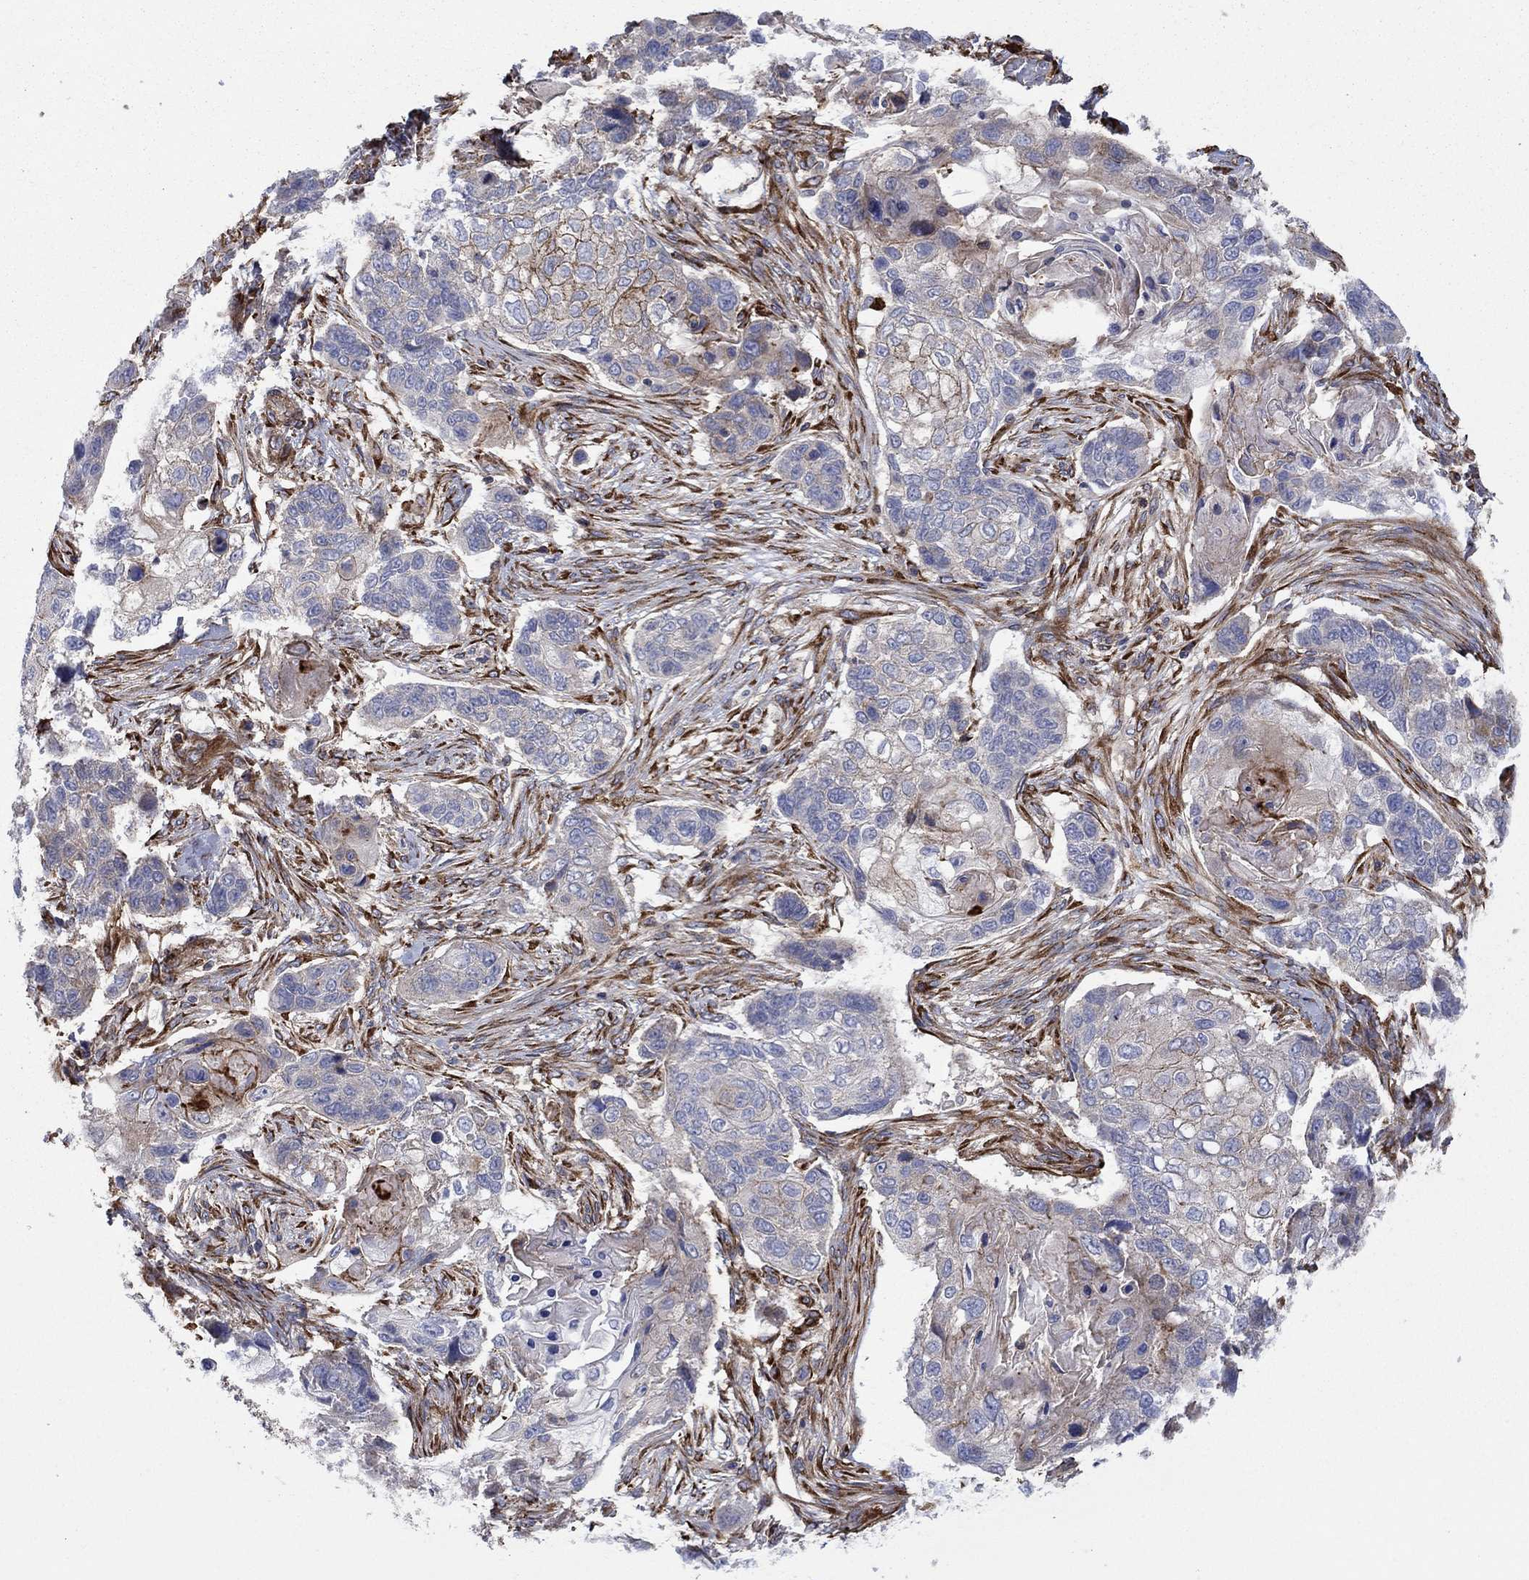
{"staining": {"intensity": "strong", "quantity": "<25%", "location": "cytoplasmic/membranous"}, "tissue": "lung cancer", "cell_type": "Tumor cells", "image_type": "cancer", "snomed": [{"axis": "morphology", "description": "Normal tissue, NOS"}, {"axis": "morphology", "description": "Squamous cell carcinoma, NOS"}, {"axis": "topography", "description": "Bronchus"}, {"axis": "topography", "description": "Lung"}], "caption": "A high-resolution photomicrograph shows immunohistochemistry (IHC) staining of squamous cell carcinoma (lung), which reveals strong cytoplasmic/membranous staining in about <25% of tumor cells.", "gene": "PAG1", "patient": {"sex": "male", "age": 69}}